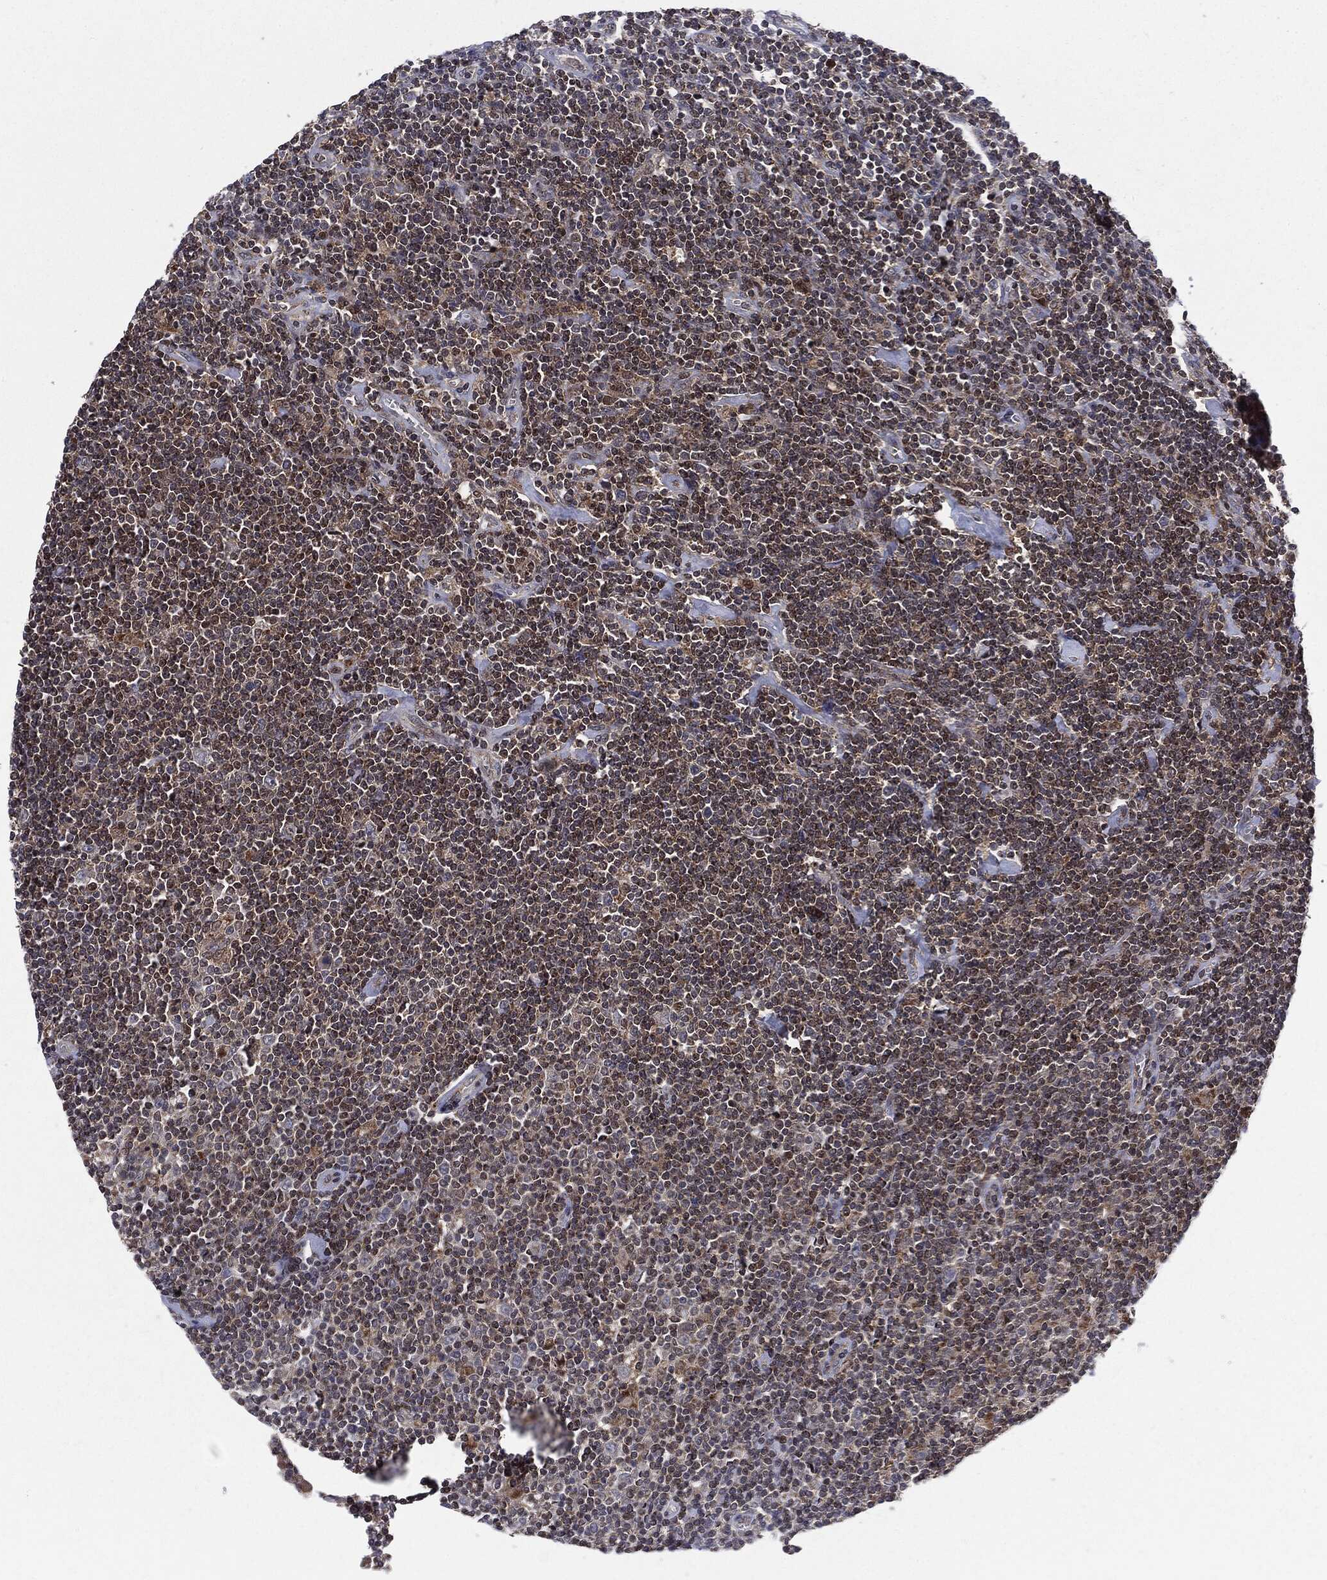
{"staining": {"intensity": "negative", "quantity": "none", "location": "none"}, "tissue": "lymphoma", "cell_type": "Tumor cells", "image_type": "cancer", "snomed": [{"axis": "morphology", "description": "Hodgkin's disease, NOS"}, {"axis": "topography", "description": "Lymph node"}], "caption": "This is an IHC histopathology image of human Hodgkin's disease. There is no staining in tumor cells.", "gene": "PTPA", "patient": {"sex": "male", "age": 40}}